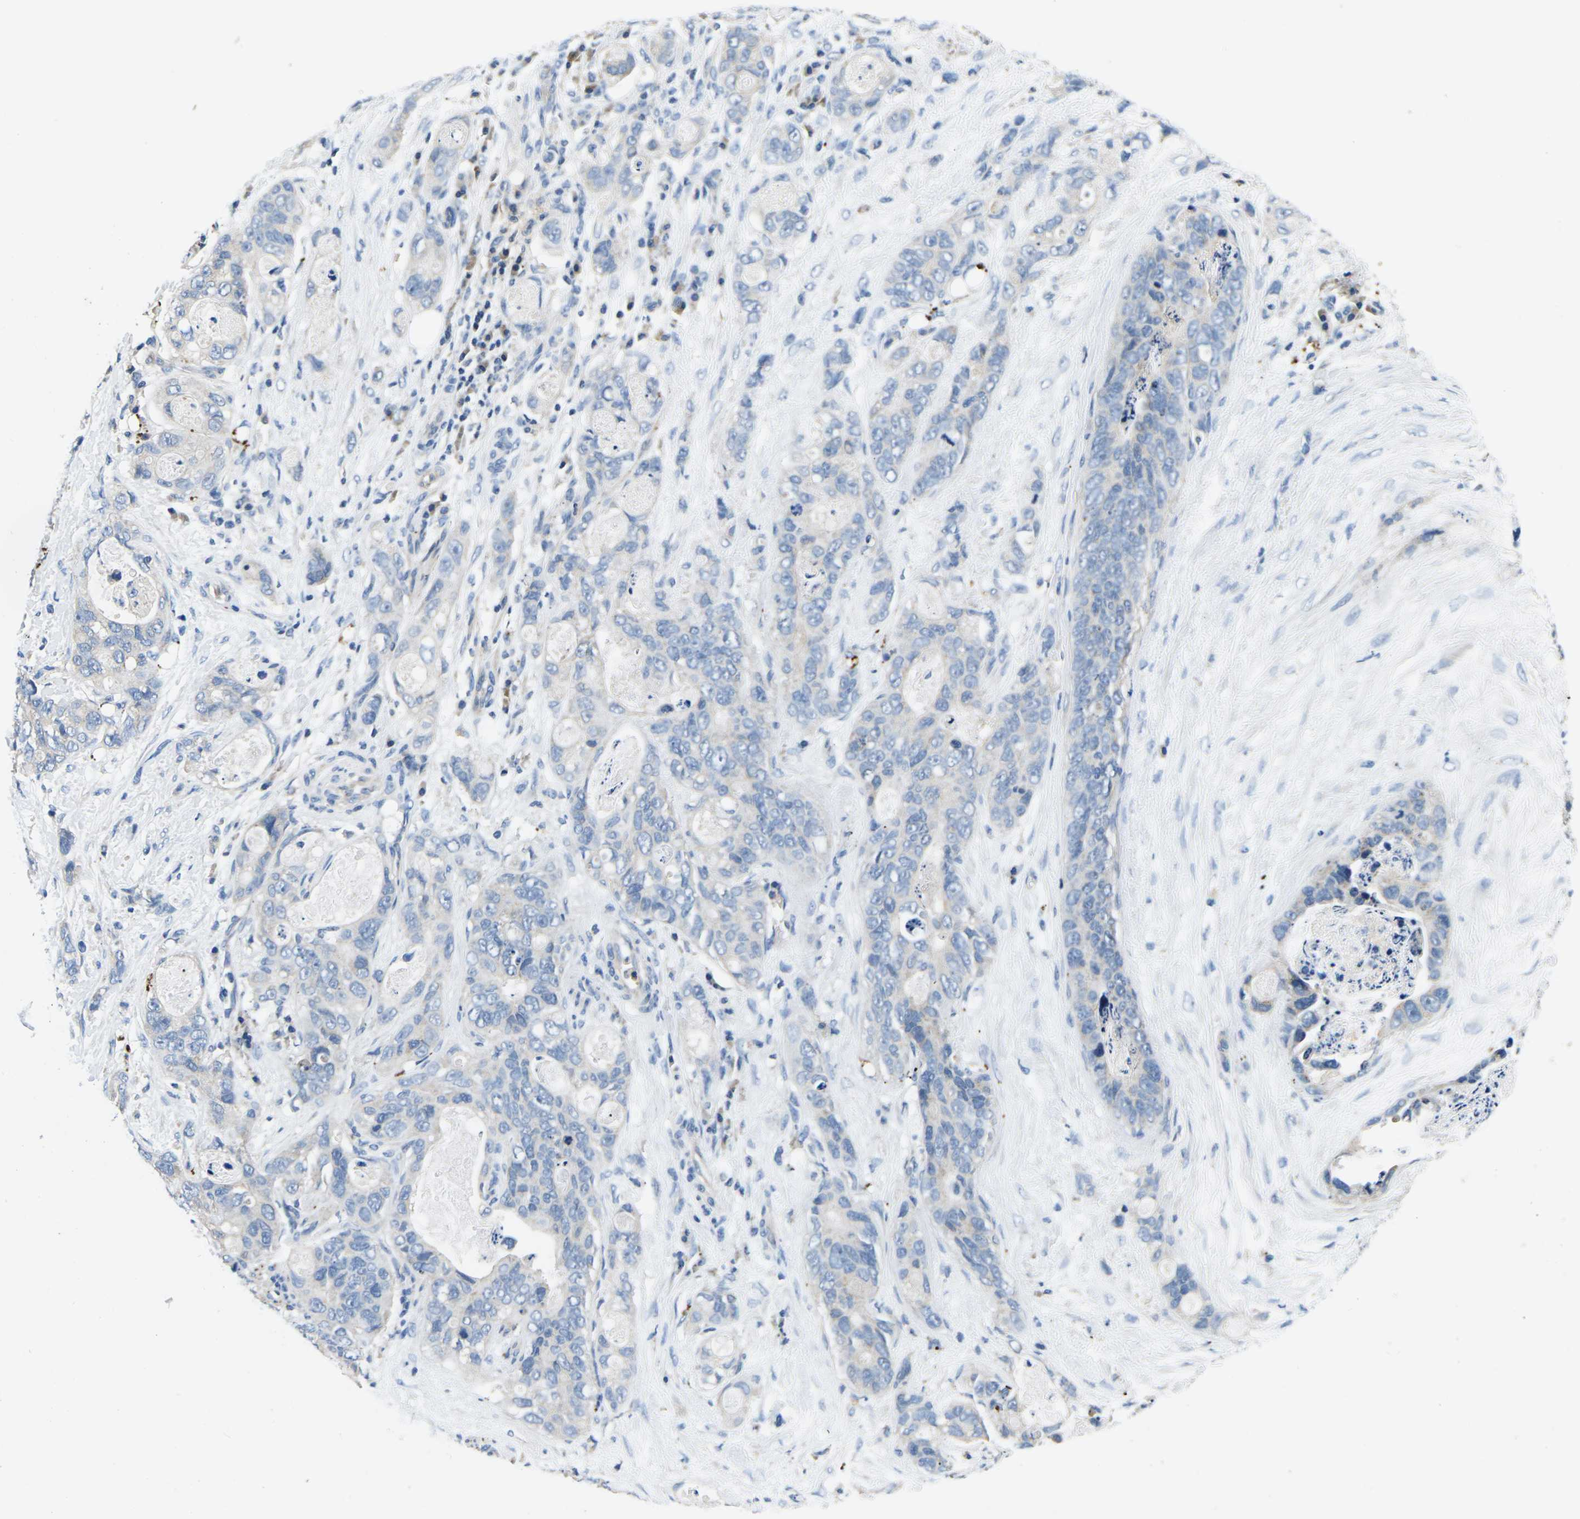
{"staining": {"intensity": "negative", "quantity": "none", "location": "none"}, "tissue": "stomach cancer", "cell_type": "Tumor cells", "image_type": "cancer", "snomed": [{"axis": "morphology", "description": "Adenocarcinoma, NOS"}, {"axis": "topography", "description": "Stomach"}], "caption": "This is a photomicrograph of immunohistochemistry staining of stomach adenocarcinoma, which shows no staining in tumor cells.", "gene": "PDCD6IP", "patient": {"sex": "female", "age": 89}}